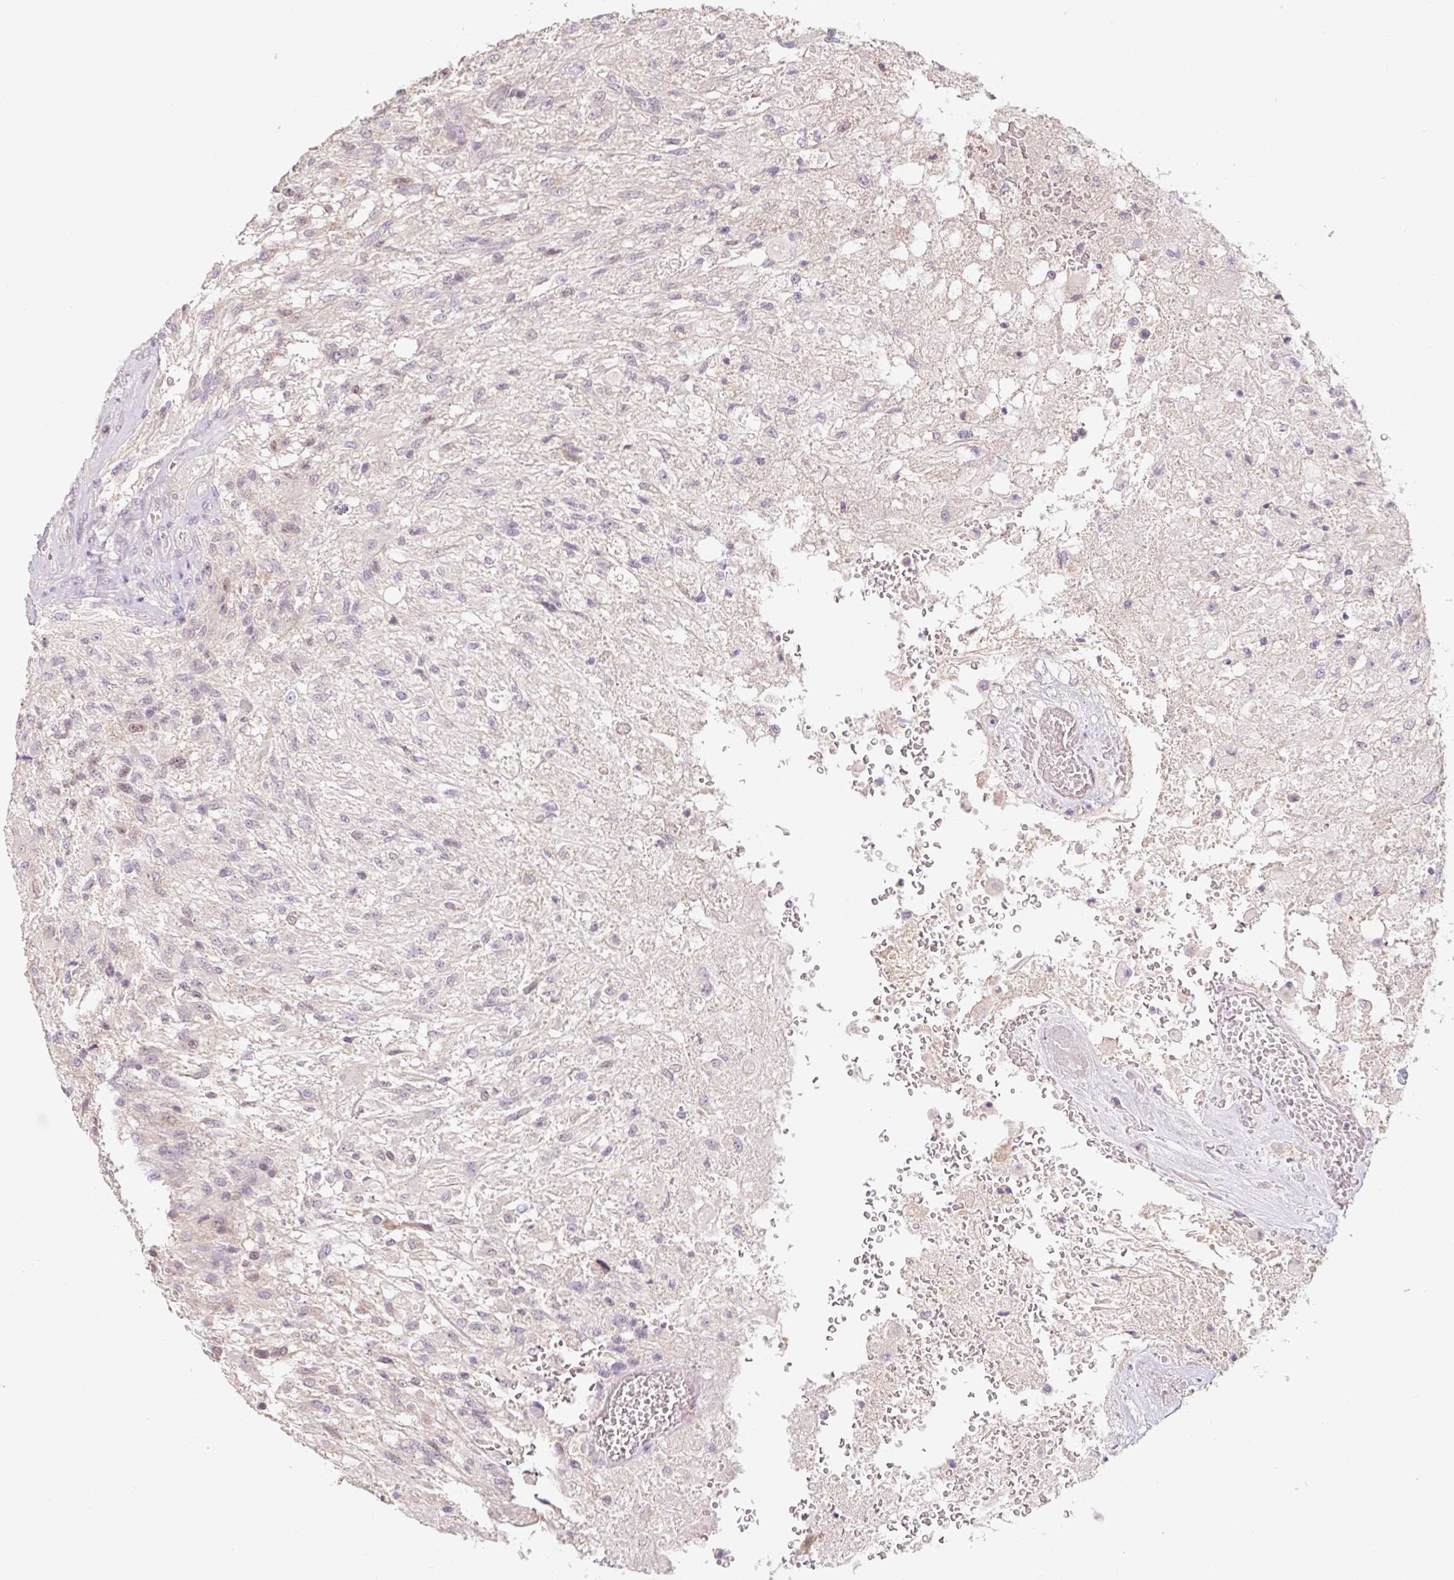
{"staining": {"intensity": "negative", "quantity": "none", "location": "none"}, "tissue": "glioma", "cell_type": "Tumor cells", "image_type": "cancer", "snomed": [{"axis": "morphology", "description": "Glioma, malignant, High grade"}, {"axis": "topography", "description": "Brain"}], "caption": "Tumor cells are negative for protein expression in human malignant glioma (high-grade).", "gene": "MIA2", "patient": {"sex": "male", "age": 56}}